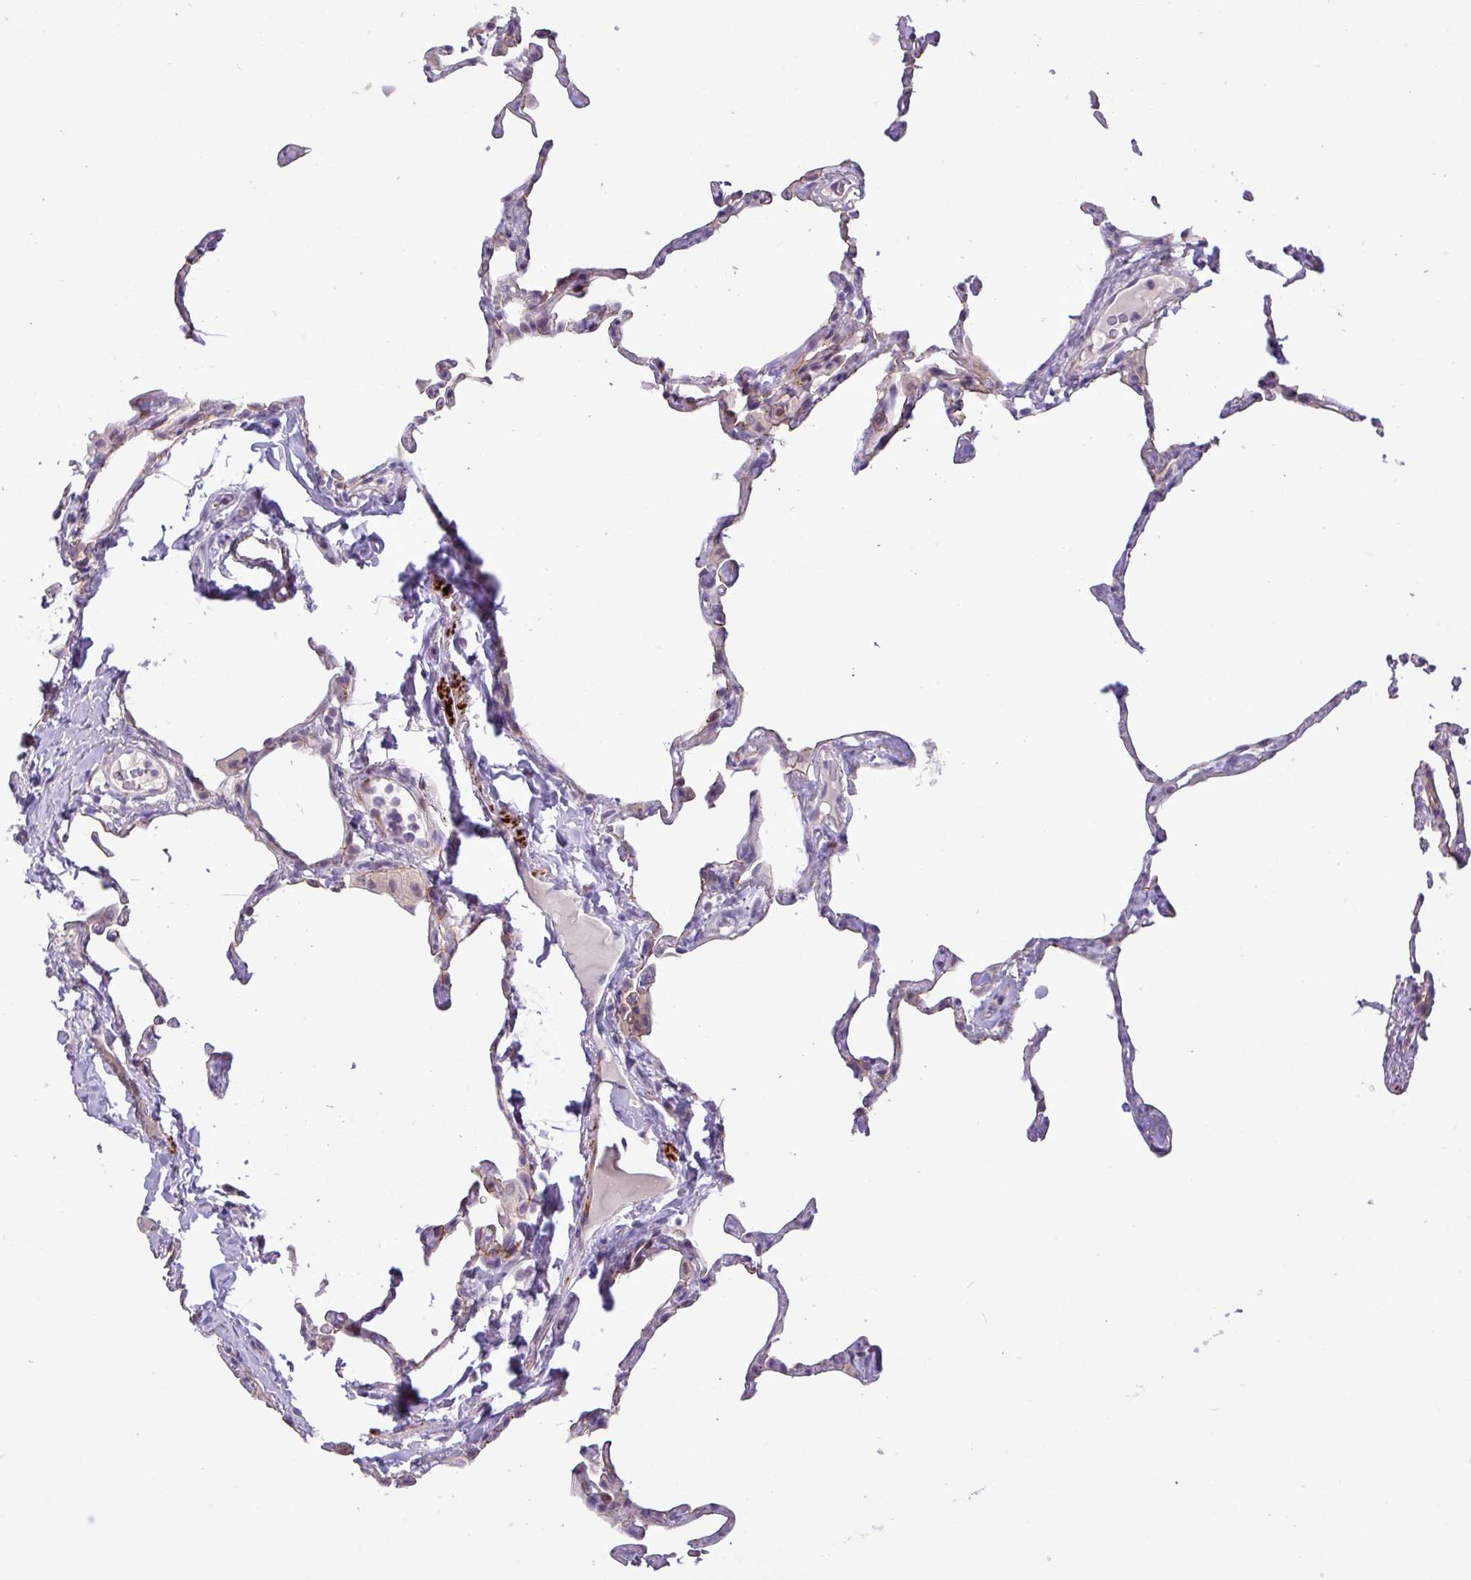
{"staining": {"intensity": "negative", "quantity": "none", "location": "none"}, "tissue": "lung", "cell_type": "Alveolar cells", "image_type": "normal", "snomed": [{"axis": "morphology", "description": "Normal tissue, NOS"}, {"axis": "topography", "description": "Lung"}], "caption": "Histopathology image shows no protein staining in alveolar cells of normal lung.", "gene": "RIPPLY1", "patient": {"sex": "male", "age": 65}}